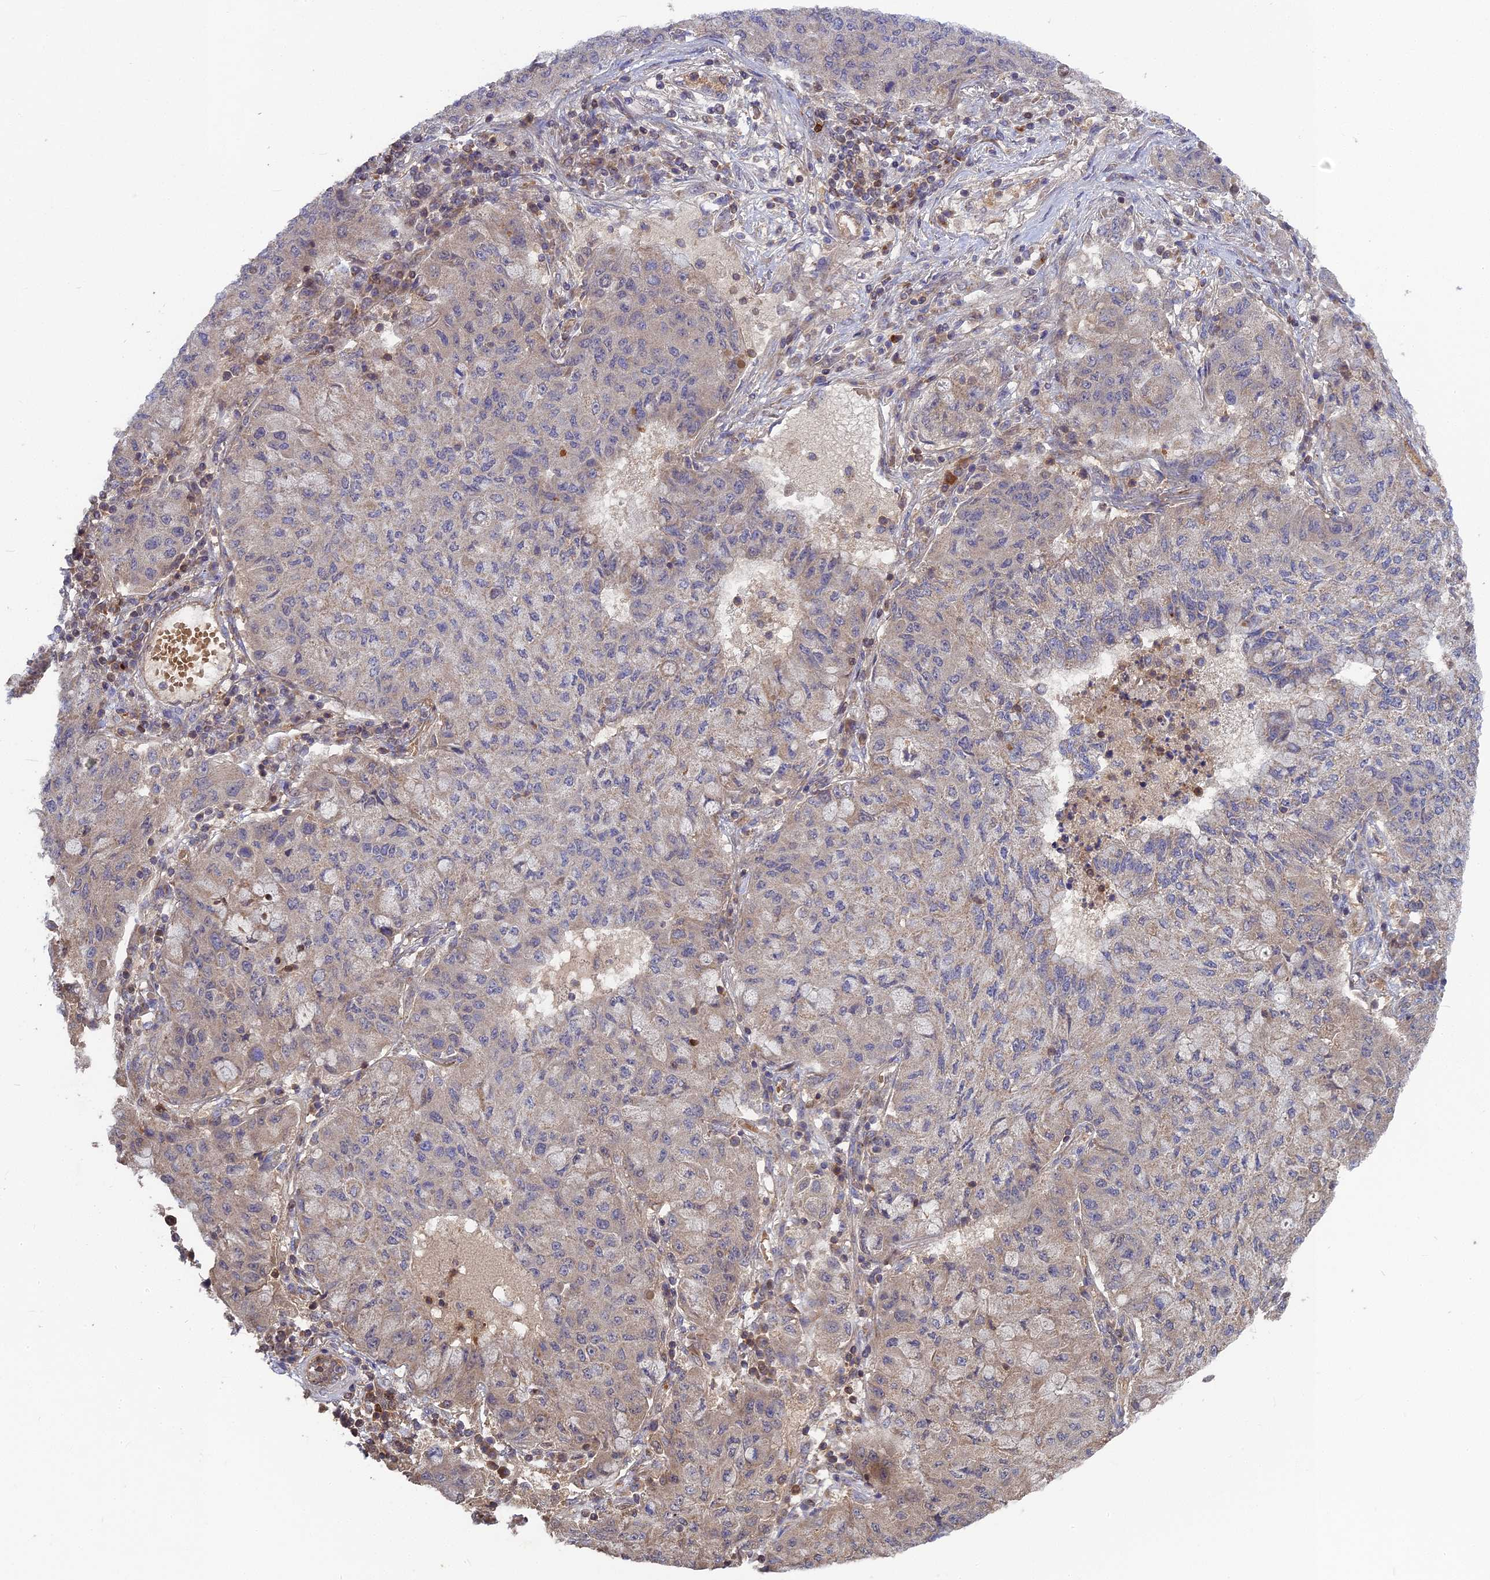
{"staining": {"intensity": "weak", "quantity": "25%-75%", "location": "cytoplasmic/membranous"}, "tissue": "lung cancer", "cell_type": "Tumor cells", "image_type": "cancer", "snomed": [{"axis": "morphology", "description": "Squamous cell carcinoma, NOS"}, {"axis": "topography", "description": "Lung"}], "caption": "Immunohistochemical staining of lung cancer (squamous cell carcinoma) shows weak cytoplasmic/membranous protein positivity in about 25%-75% of tumor cells. (Stains: DAB in brown, nuclei in blue, Microscopy: brightfield microscopy at high magnification).", "gene": "RPIA", "patient": {"sex": "male", "age": 74}}